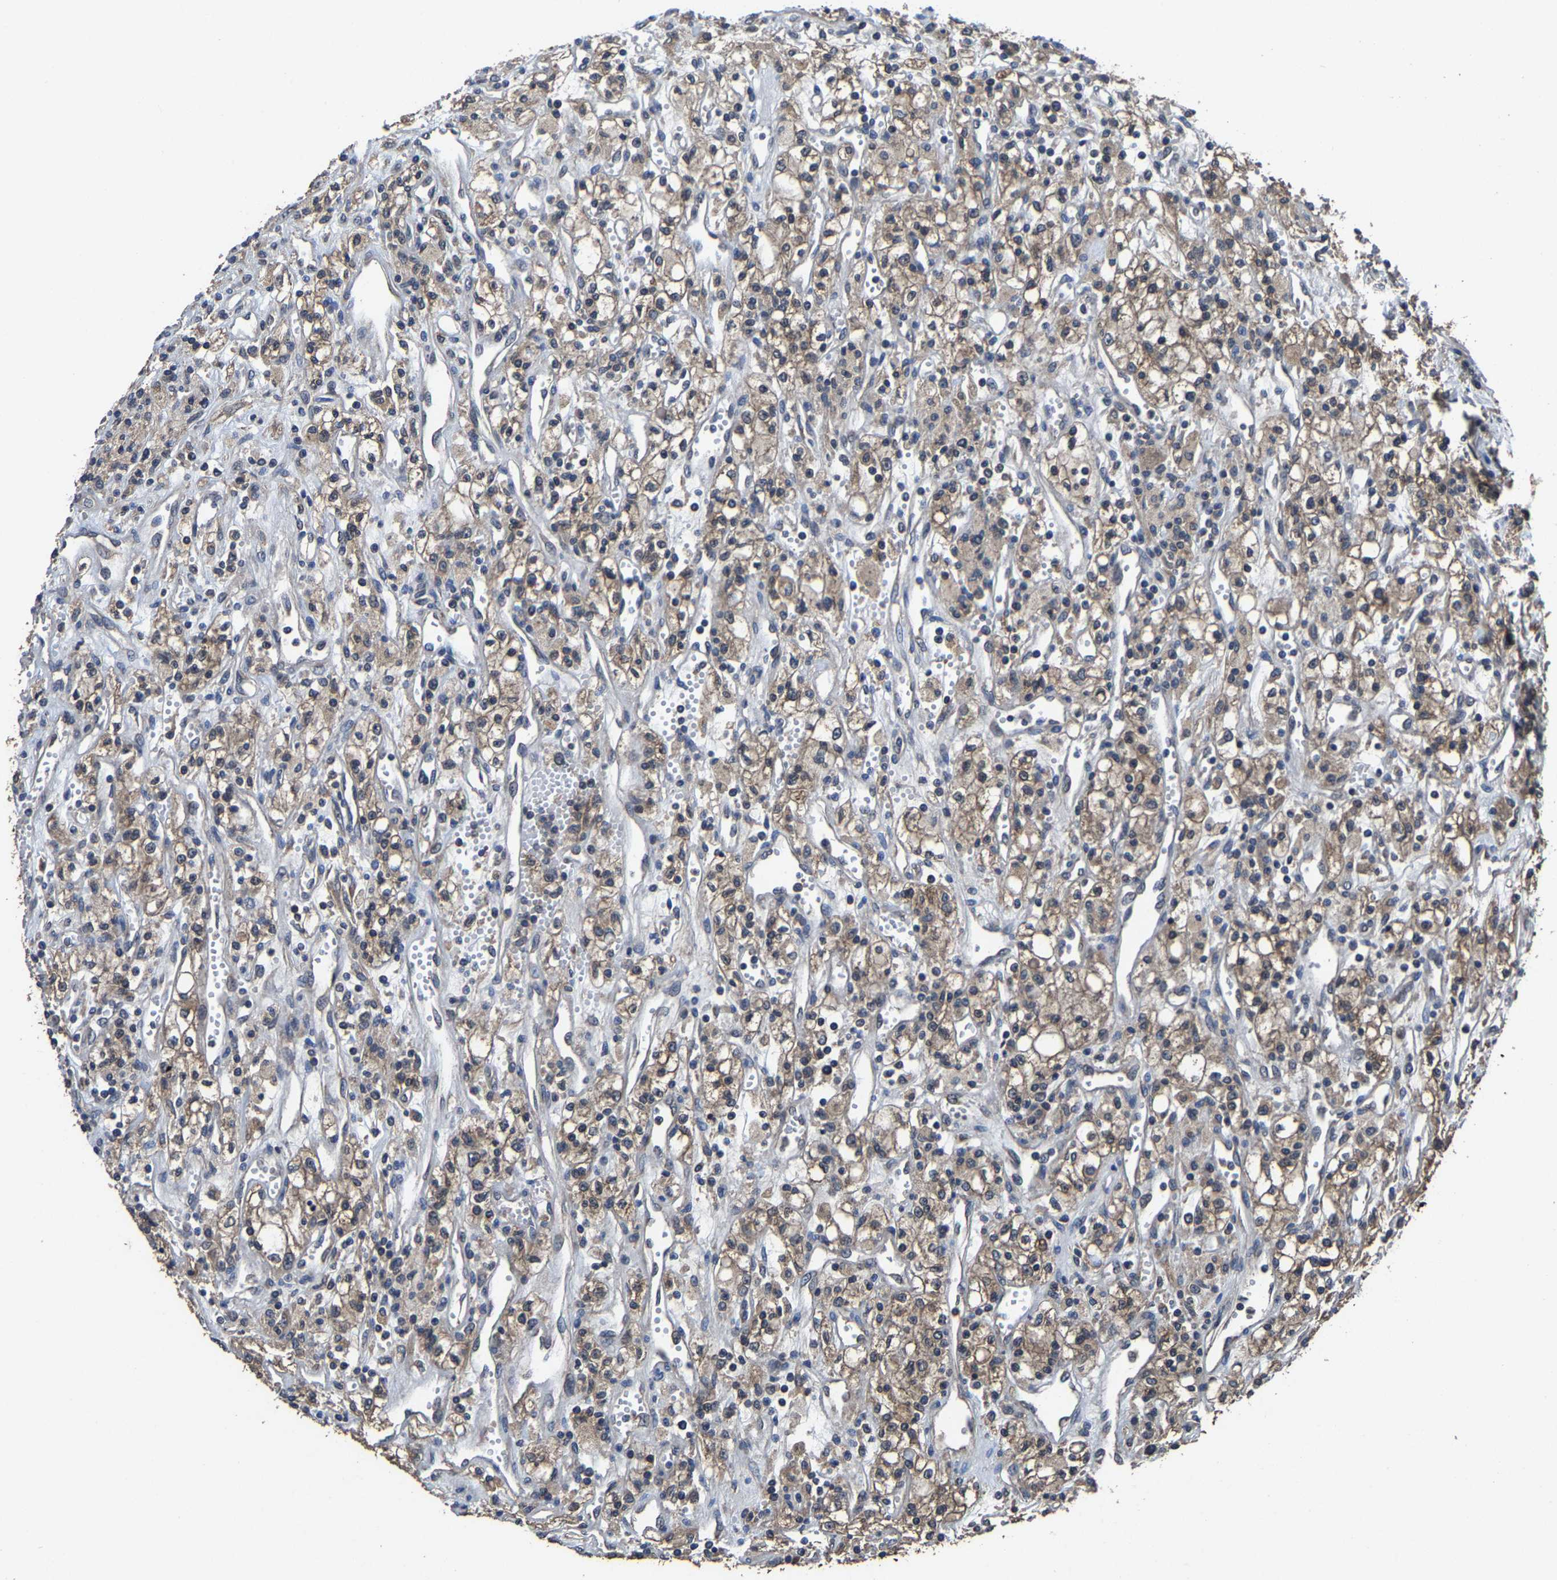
{"staining": {"intensity": "moderate", "quantity": ">75%", "location": "cytoplasmic/membranous"}, "tissue": "renal cancer", "cell_type": "Tumor cells", "image_type": "cancer", "snomed": [{"axis": "morphology", "description": "Adenocarcinoma, NOS"}, {"axis": "topography", "description": "Kidney"}], "caption": "Protein staining of renal cancer tissue demonstrates moderate cytoplasmic/membranous expression in approximately >75% of tumor cells.", "gene": "EBAG9", "patient": {"sex": "male", "age": 59}}